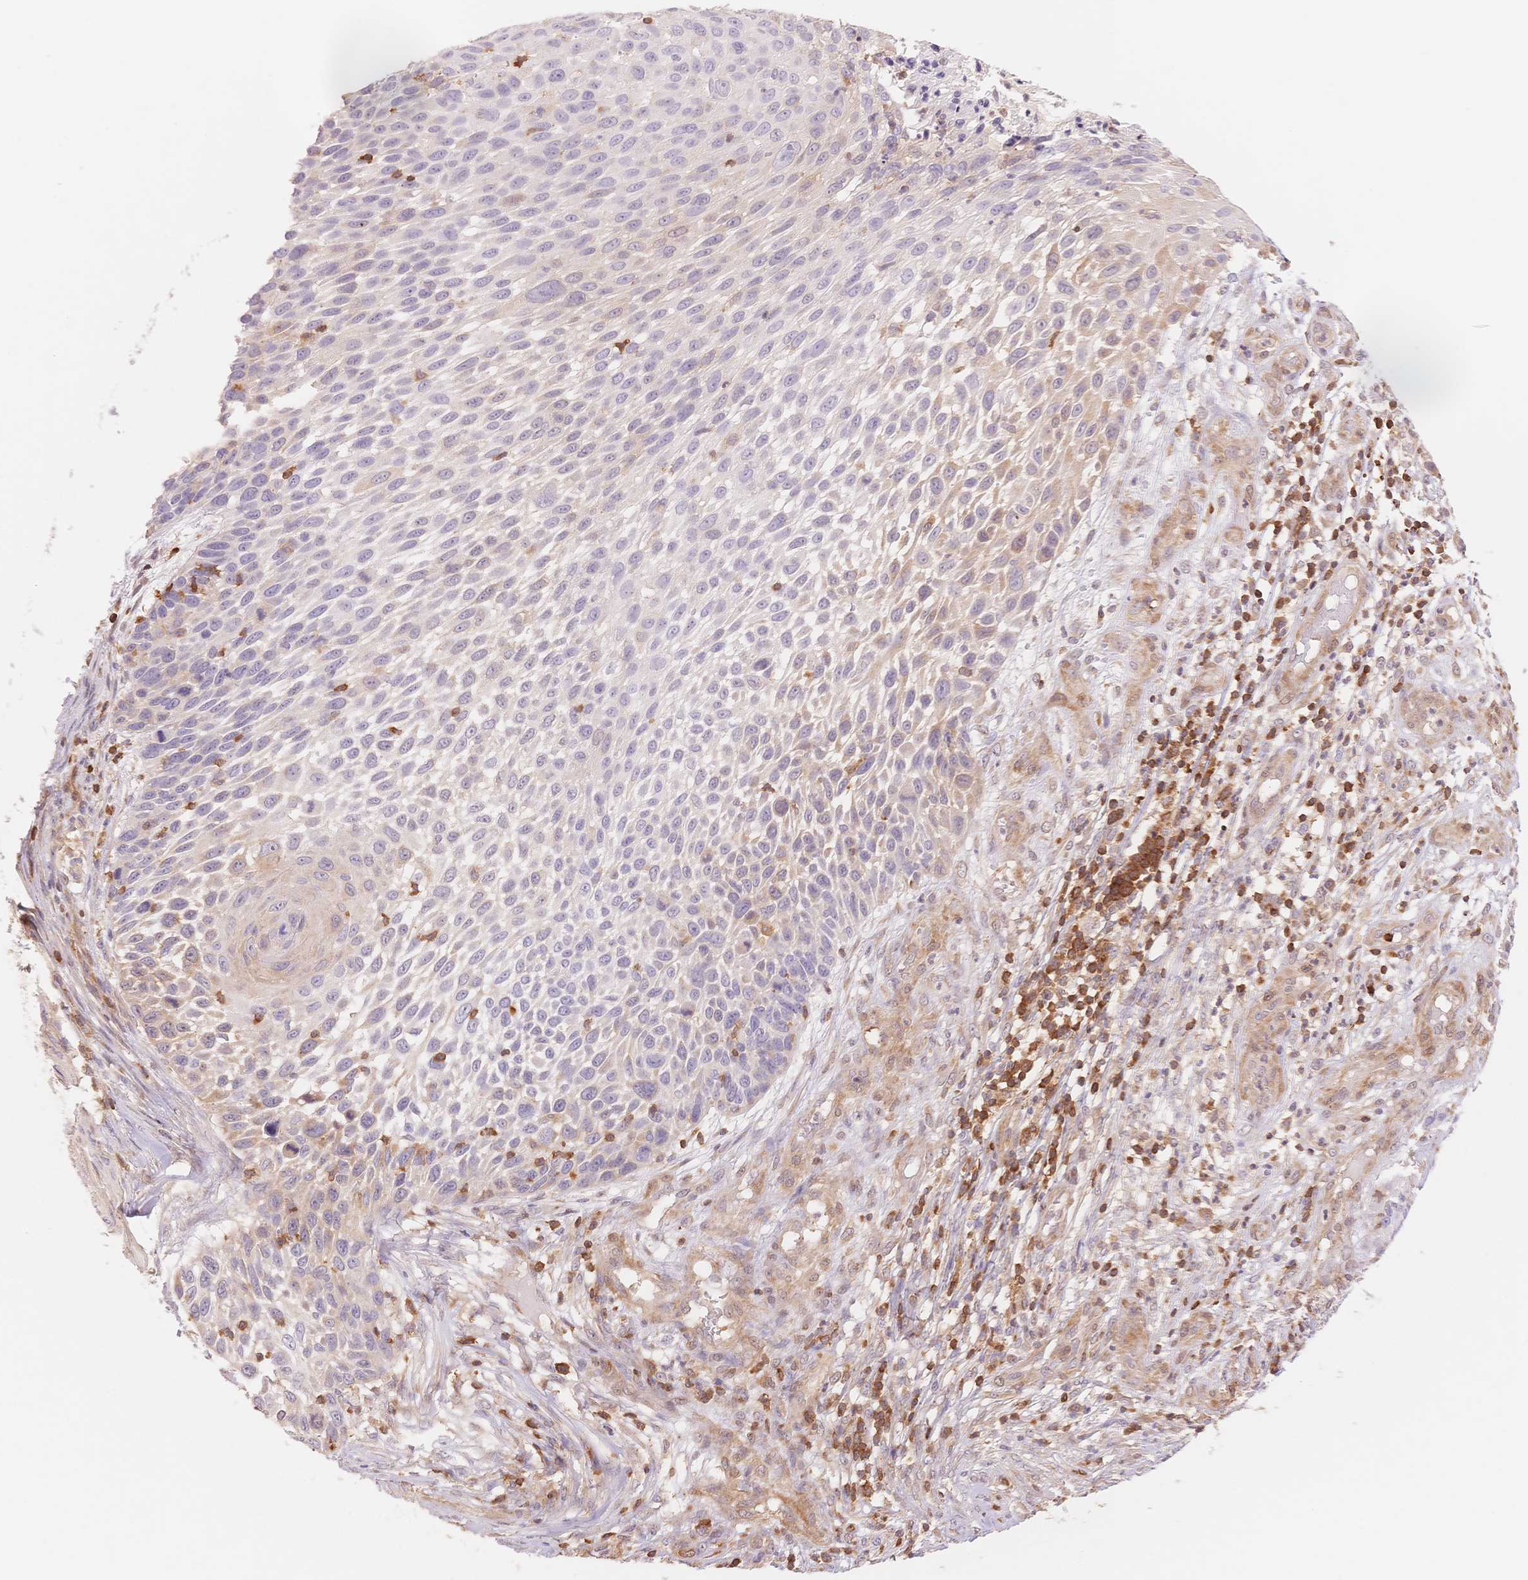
{"staining": {"intensity": "weak", "quantity": "<25%", "location": "cytoplasmic/membranous"}, "tissue": "skin cancer", "cell_type": "Tumor cells", "image_type": "cancer", "snomed": [{"axis": "morphology", "description": "Squamous cell carcinoma, NOS"}, {"axis": "topography", "description": "Skin"}], "caption": "Immunohistochemical staining of skin squamous cell carcinoma demonstrates no significant staining in tumor cells. Nuclei are stained in blue.", "gene": "STK39", "patient": {"sex": "male", "age": 92}}